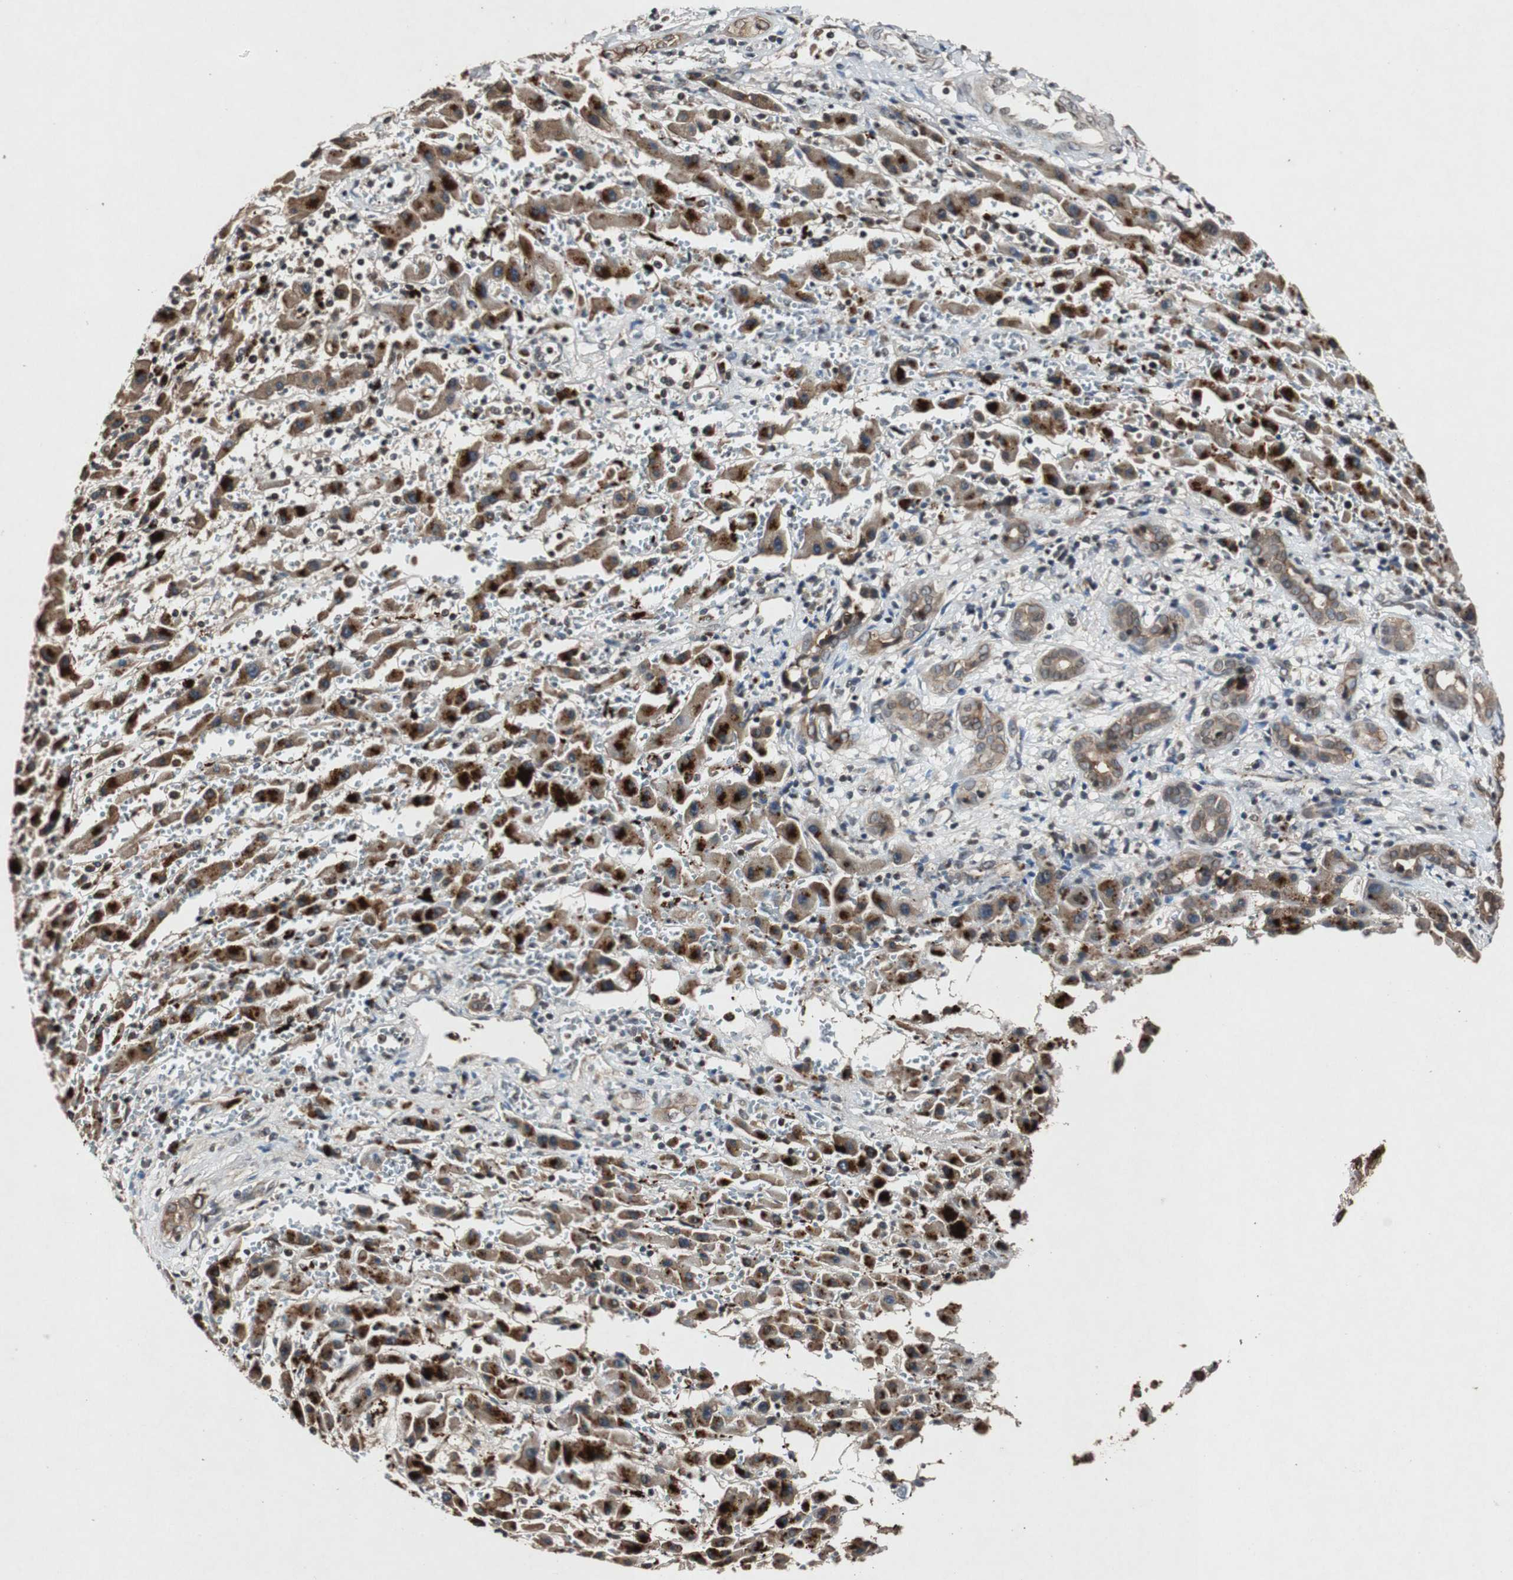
{"staining": {"intensity": "moderate", "quantity": ">75%", "location": "cytoplasmic/membranous"}, "tissue": "liver cancer", "cell_type": "Tumor cells", "image_type": "cancer", "snomed": [{"axis": "morphology", "description": "Cholangiocarcinoma"}, {"axis": "topography", "description": "Liver"}], "caption": "Liver cholangiocarcinoma was stained to show a protein in brown. There is medium levels of moderate cytoplasmic/membranous positivity in about >75% of tumor cells. The staining was performed using DAB to visualize the protein expression in brown, while the nuclei were stained in blue with hematoxylin (Magnification: 20x).", "gene": "SLIT2", "patient": {"sex": "male", "age": 57}}